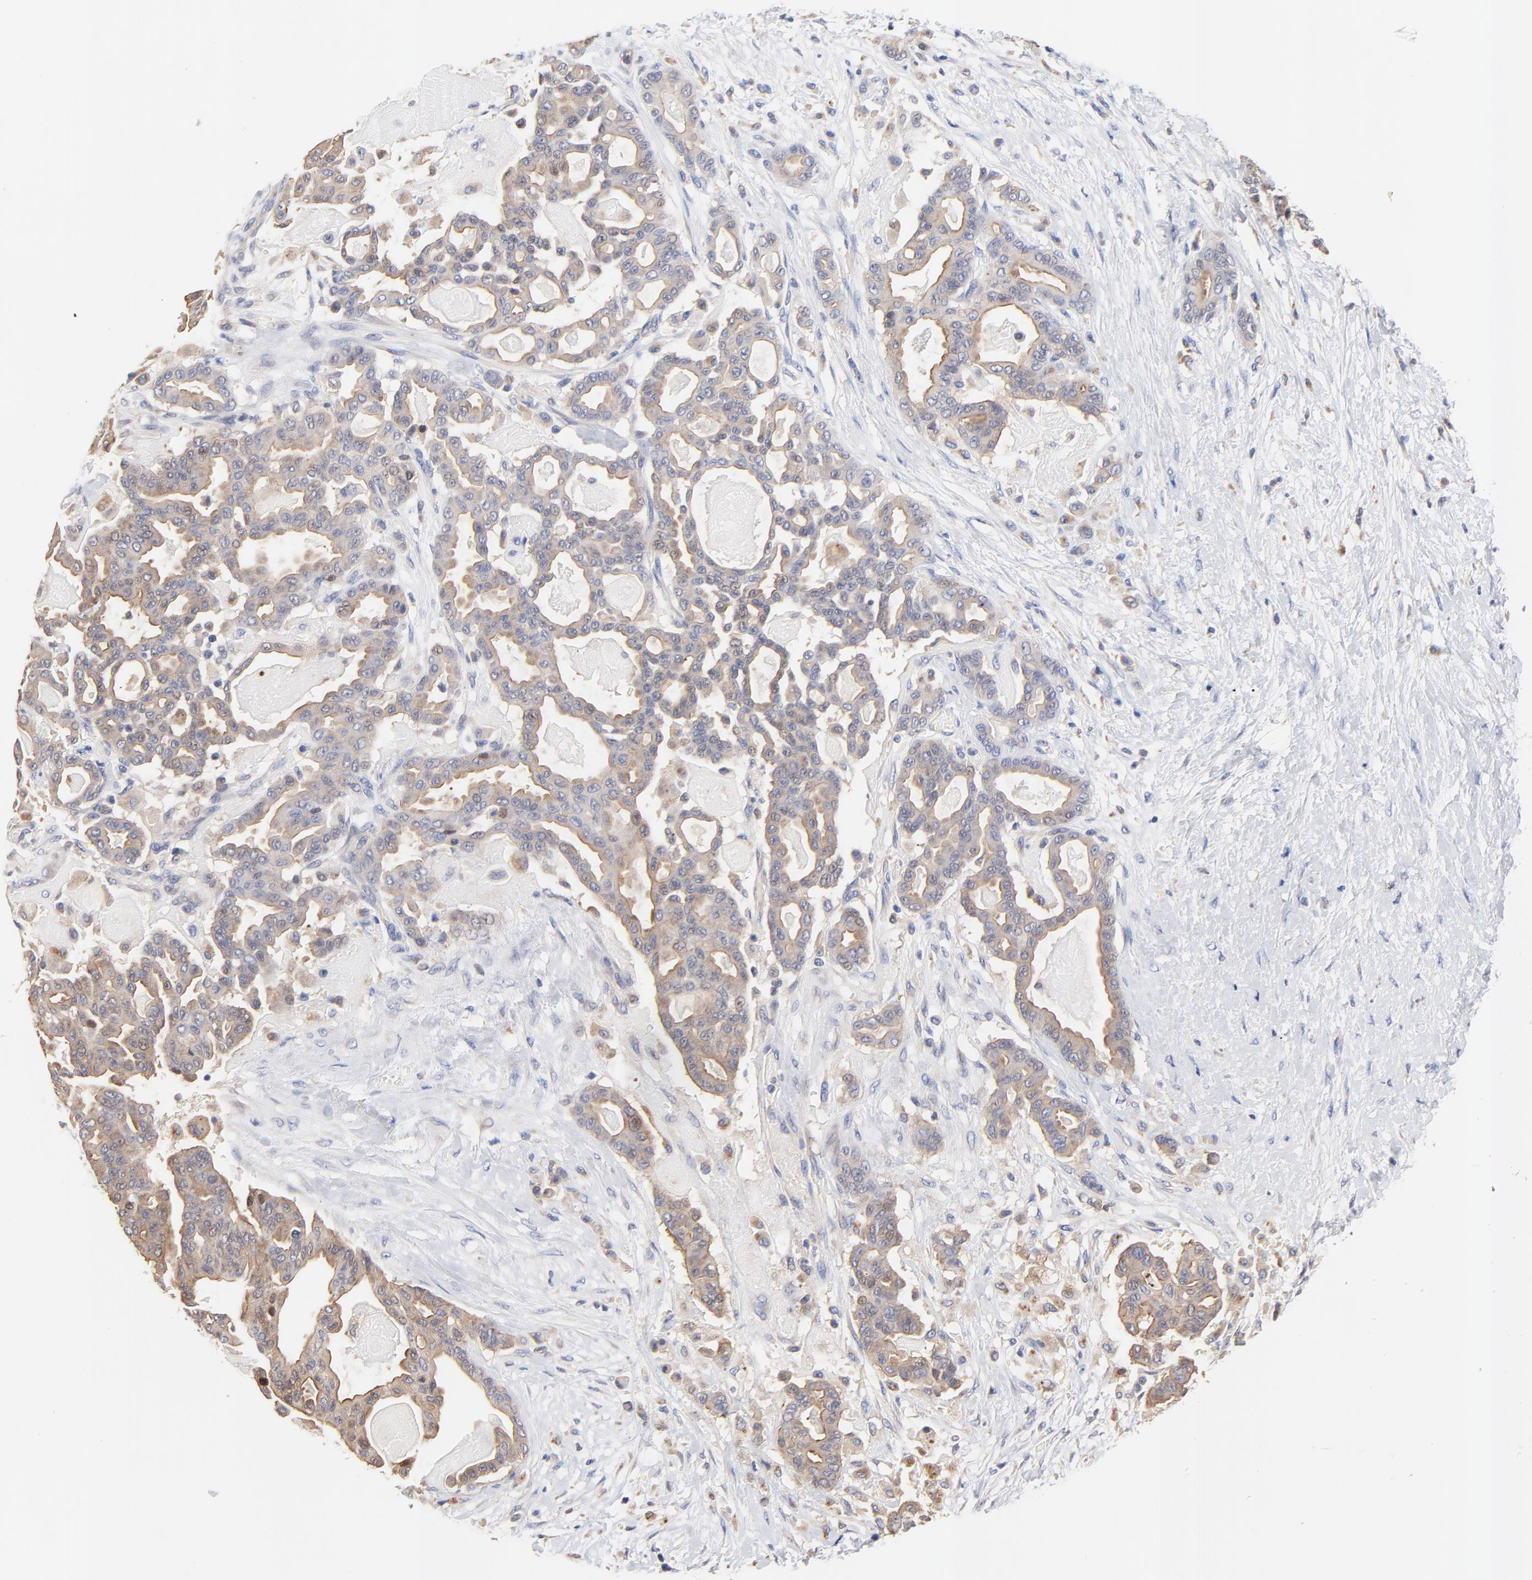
{"staining": {"intensity": "moderate", "quantity": ">75%", "location": "cytoplasmic/membranous"}, "tissue": "pancreatic cancer", "cell_type": "Tumor cells", "image_type": "cancer", "snomed": [{"axis": "morphology", "description": "Adenocarcinoma, NOS"}, {"axis": "topography", "description": "Pancreas"}], "caption": "An immunohistochemistry (IHC) image of neoplastic tissue is shown. Protein staining in brown shows moderate cytoplasmic/membranous positivity in pancreatic adenocarcinoma within tumor cells.", "gene": "FBXL2", "patient": {"sex": "male", "age": 63}}